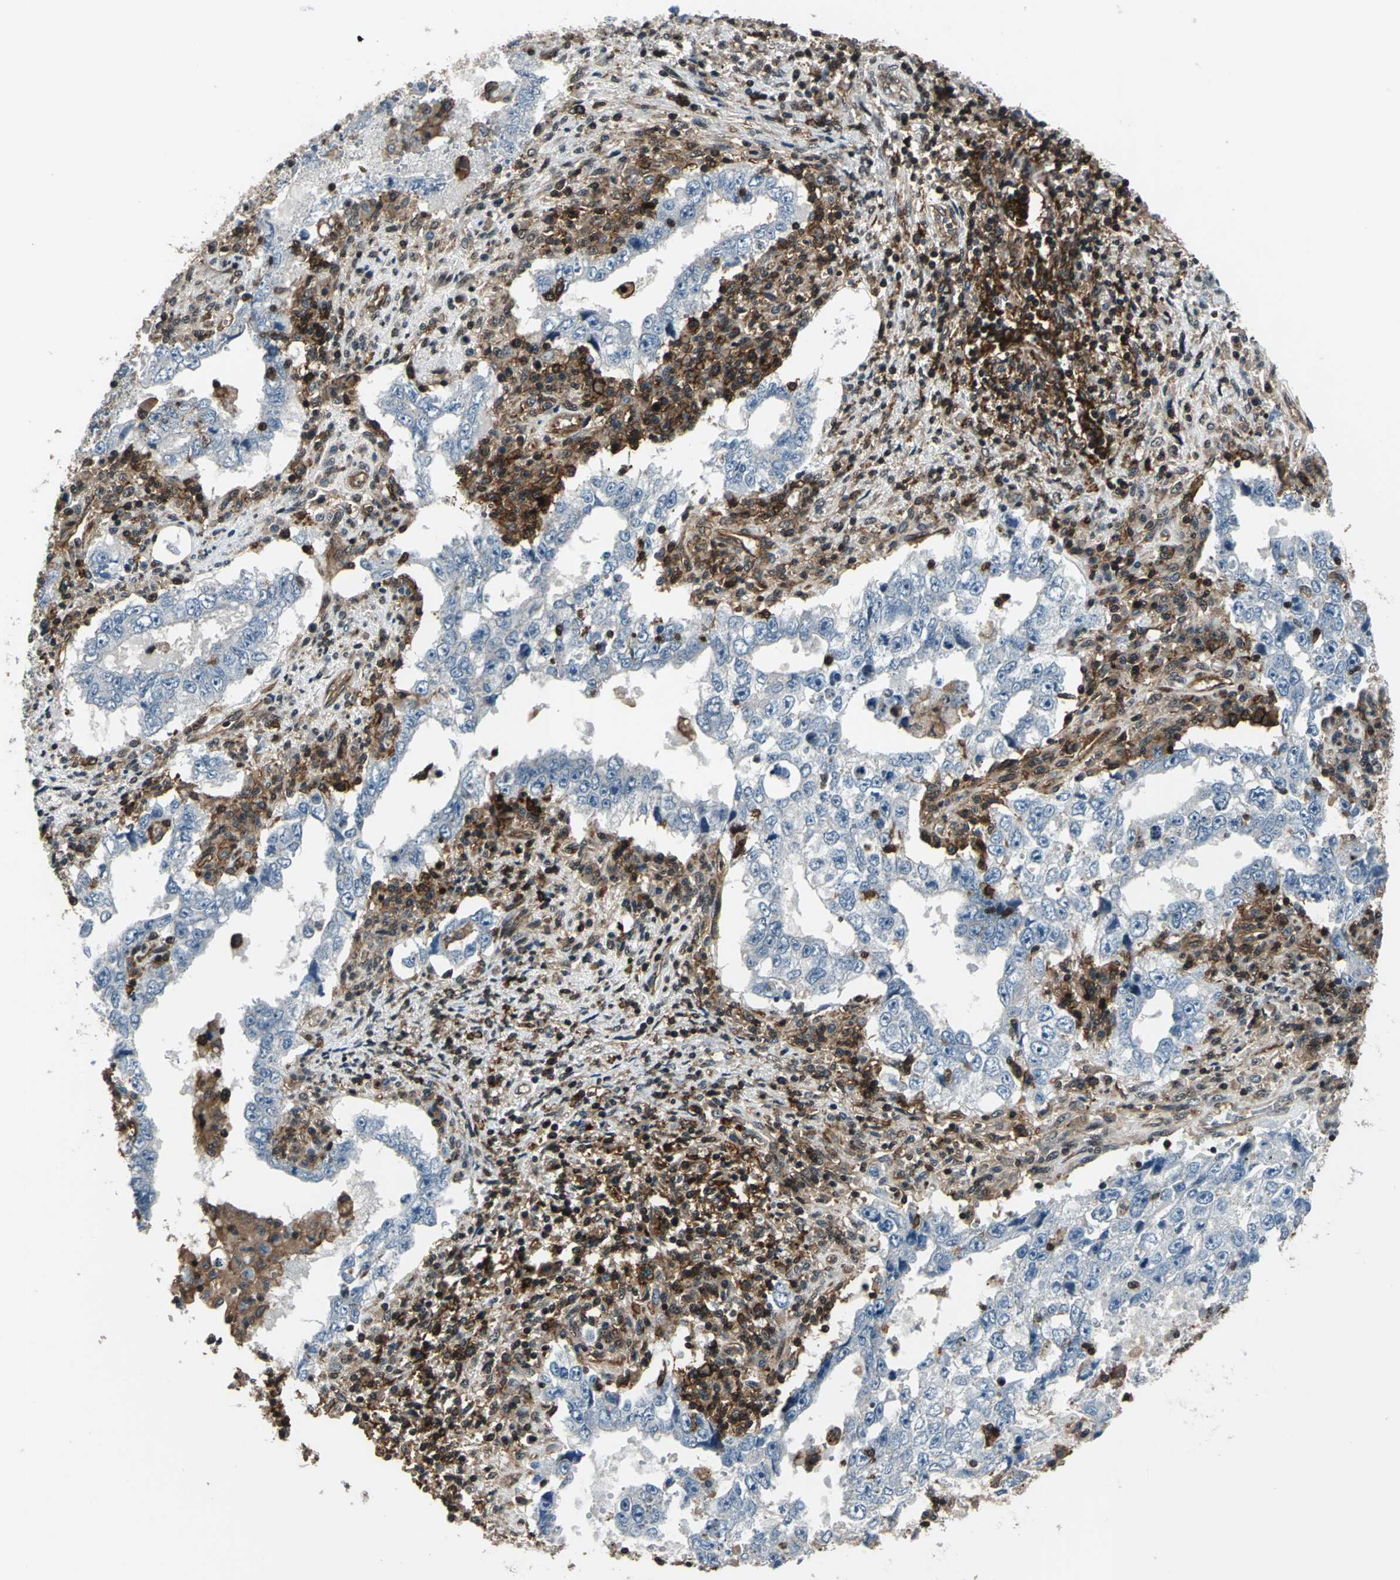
{"staining": {"intensity": "negative", "quantity": "none", "location": "none"}, "tissue": "testis cancer", "cell_type": "Tumor cells", "image_type": "cancer", "snomed": [{"axis": "morphology", "description": "Carcinoma, Embryonal, NOS"}, {"axis": "topography", "description": "Testis"}], "caption": "Tumor cells show no significant protein positivity in testis cancer.", "gene": "NR2C2", "patient": {"sex": "male", "age": 26}}